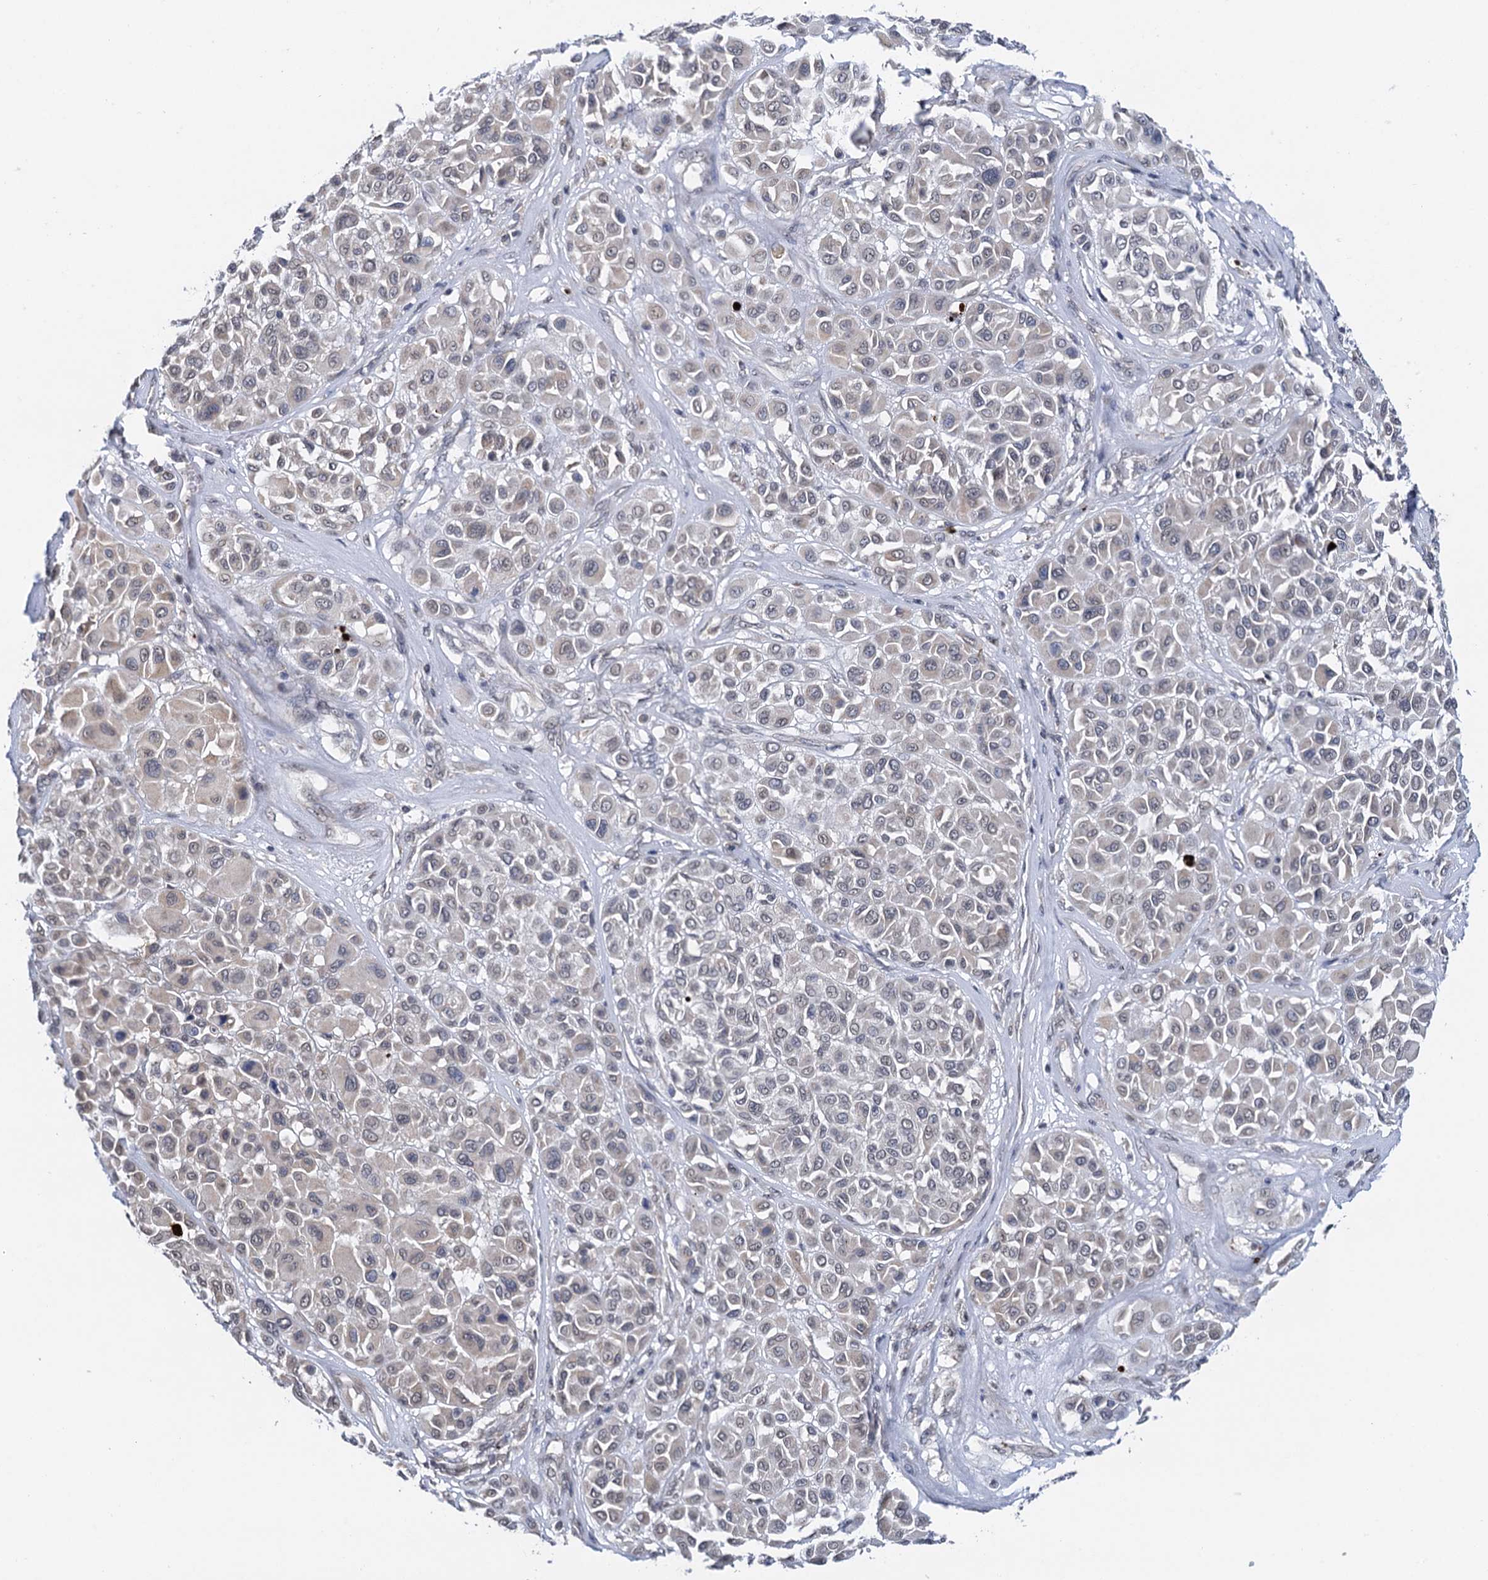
{"staining": {"intensity": "negative", "quantity": "none", "location": "none"}, "tissue": "melanoma", "cell_type": "Tumor cells", "image_type": "cancer", "snomed": [{"axis": "morphology", "description": "Malignant melanoma, Metastatic site"}, {"axis": "topography", "description": "Soft tissue"}], "caption": "DAB (3,3'-diaminobenzidine) immunohistochemical staining of human malignant melanoma (metastatic site) shows no significant staining in tumor cells.", "gene": "NAT10", "patient": {"sex": "male", "age": 41}}